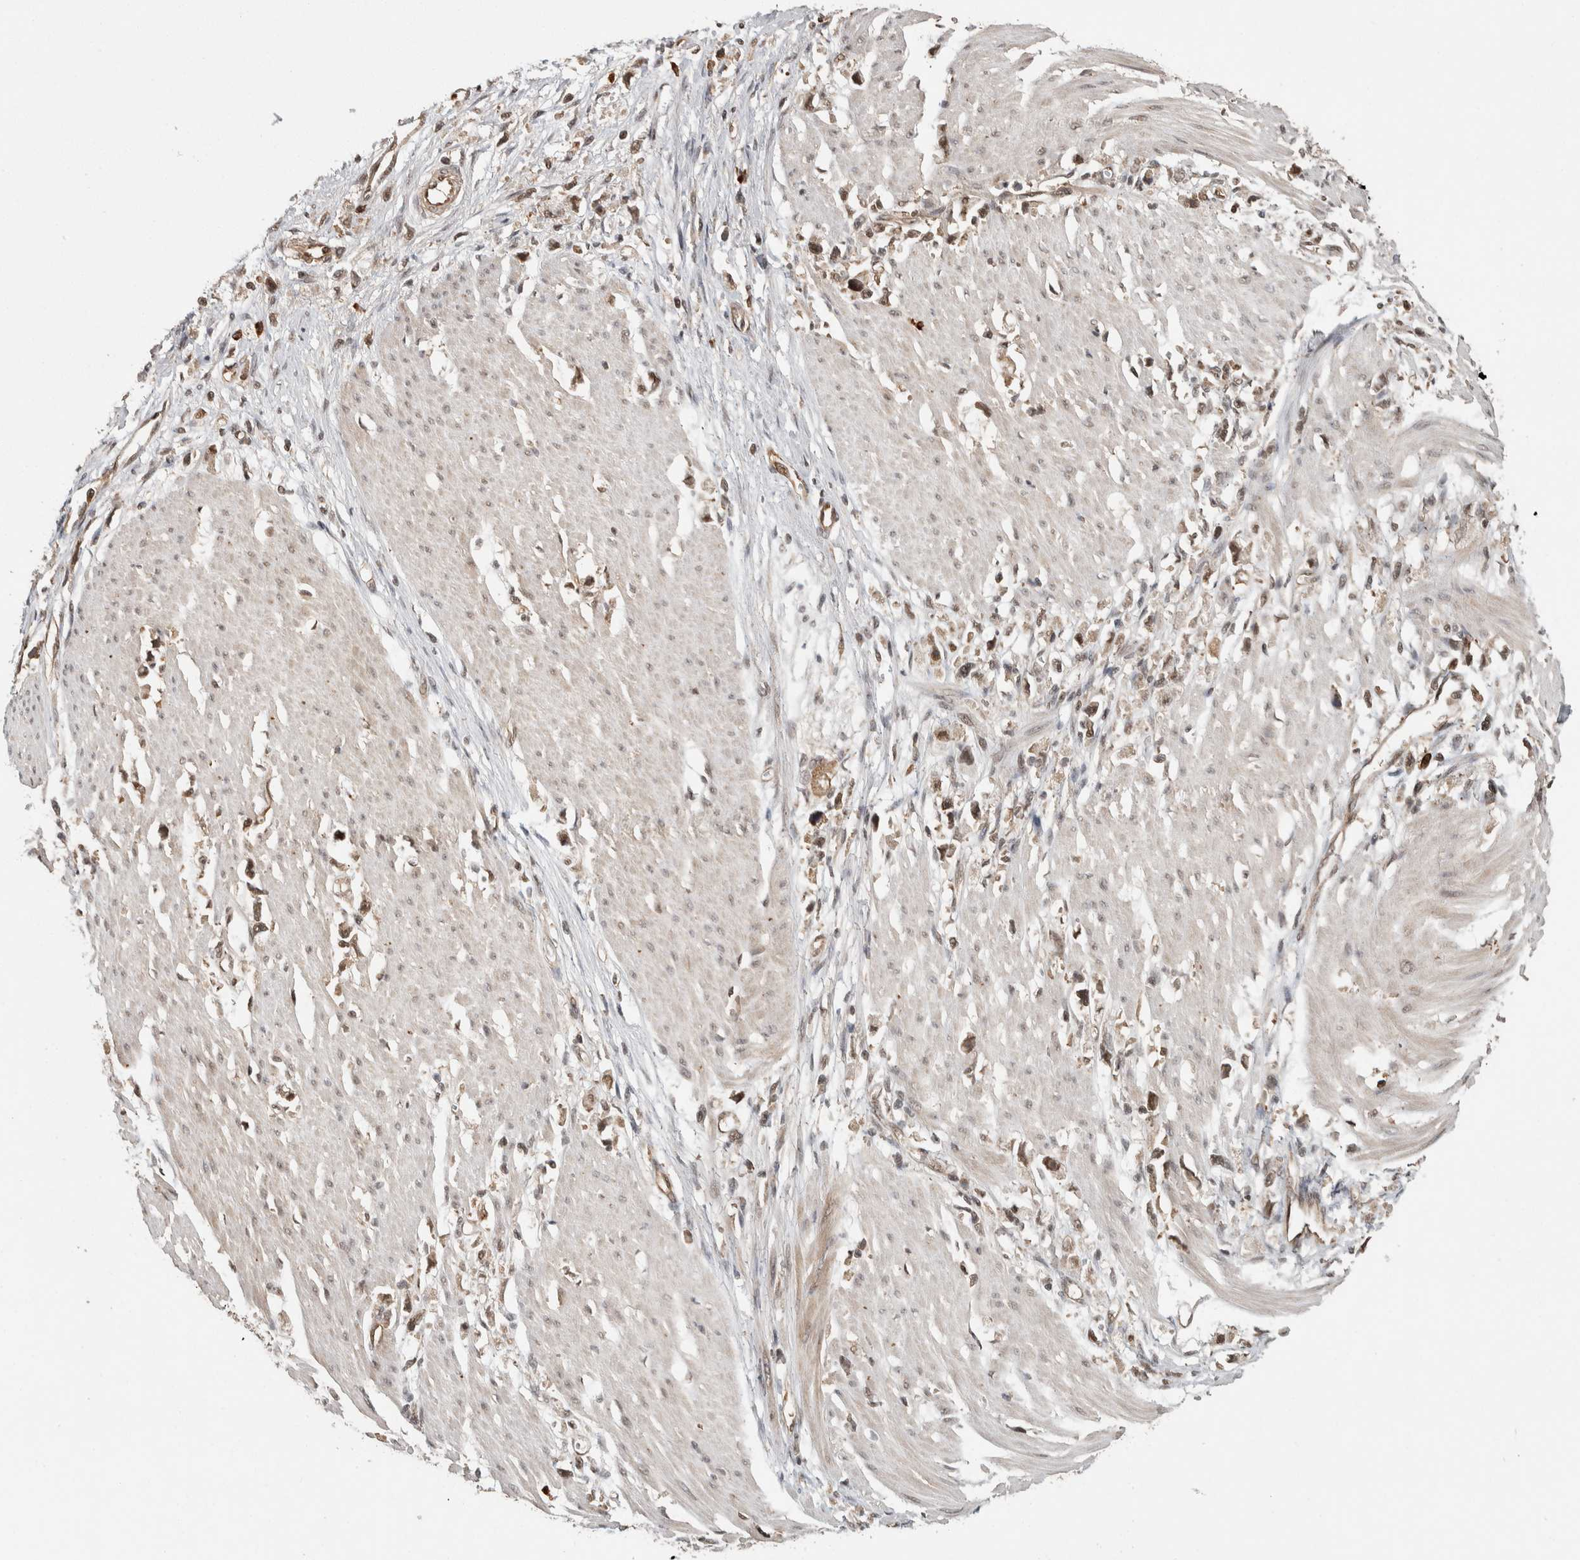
{"staining": {"intensity": "moderate", "quantity": ">75%", "location": "nuclear"}, "tissue": "stomach cancer", "cell_type": "Tumor cells", "image_type": "cancer", "snomed": [{"axis": "morphology", "description": "Adenocarcinoma, NOS"}, {"axis": "topography", "description": "Stomach"}], "caption": "DAB (3,3'-diaminobenzidine) immunohistochemical staining of stomach cancer reveals moderate nuclear protein positivity in approximately >75% of tumor cells.", "gene": "ZNF592", "patient": {"sex": "female", "age": 59}}